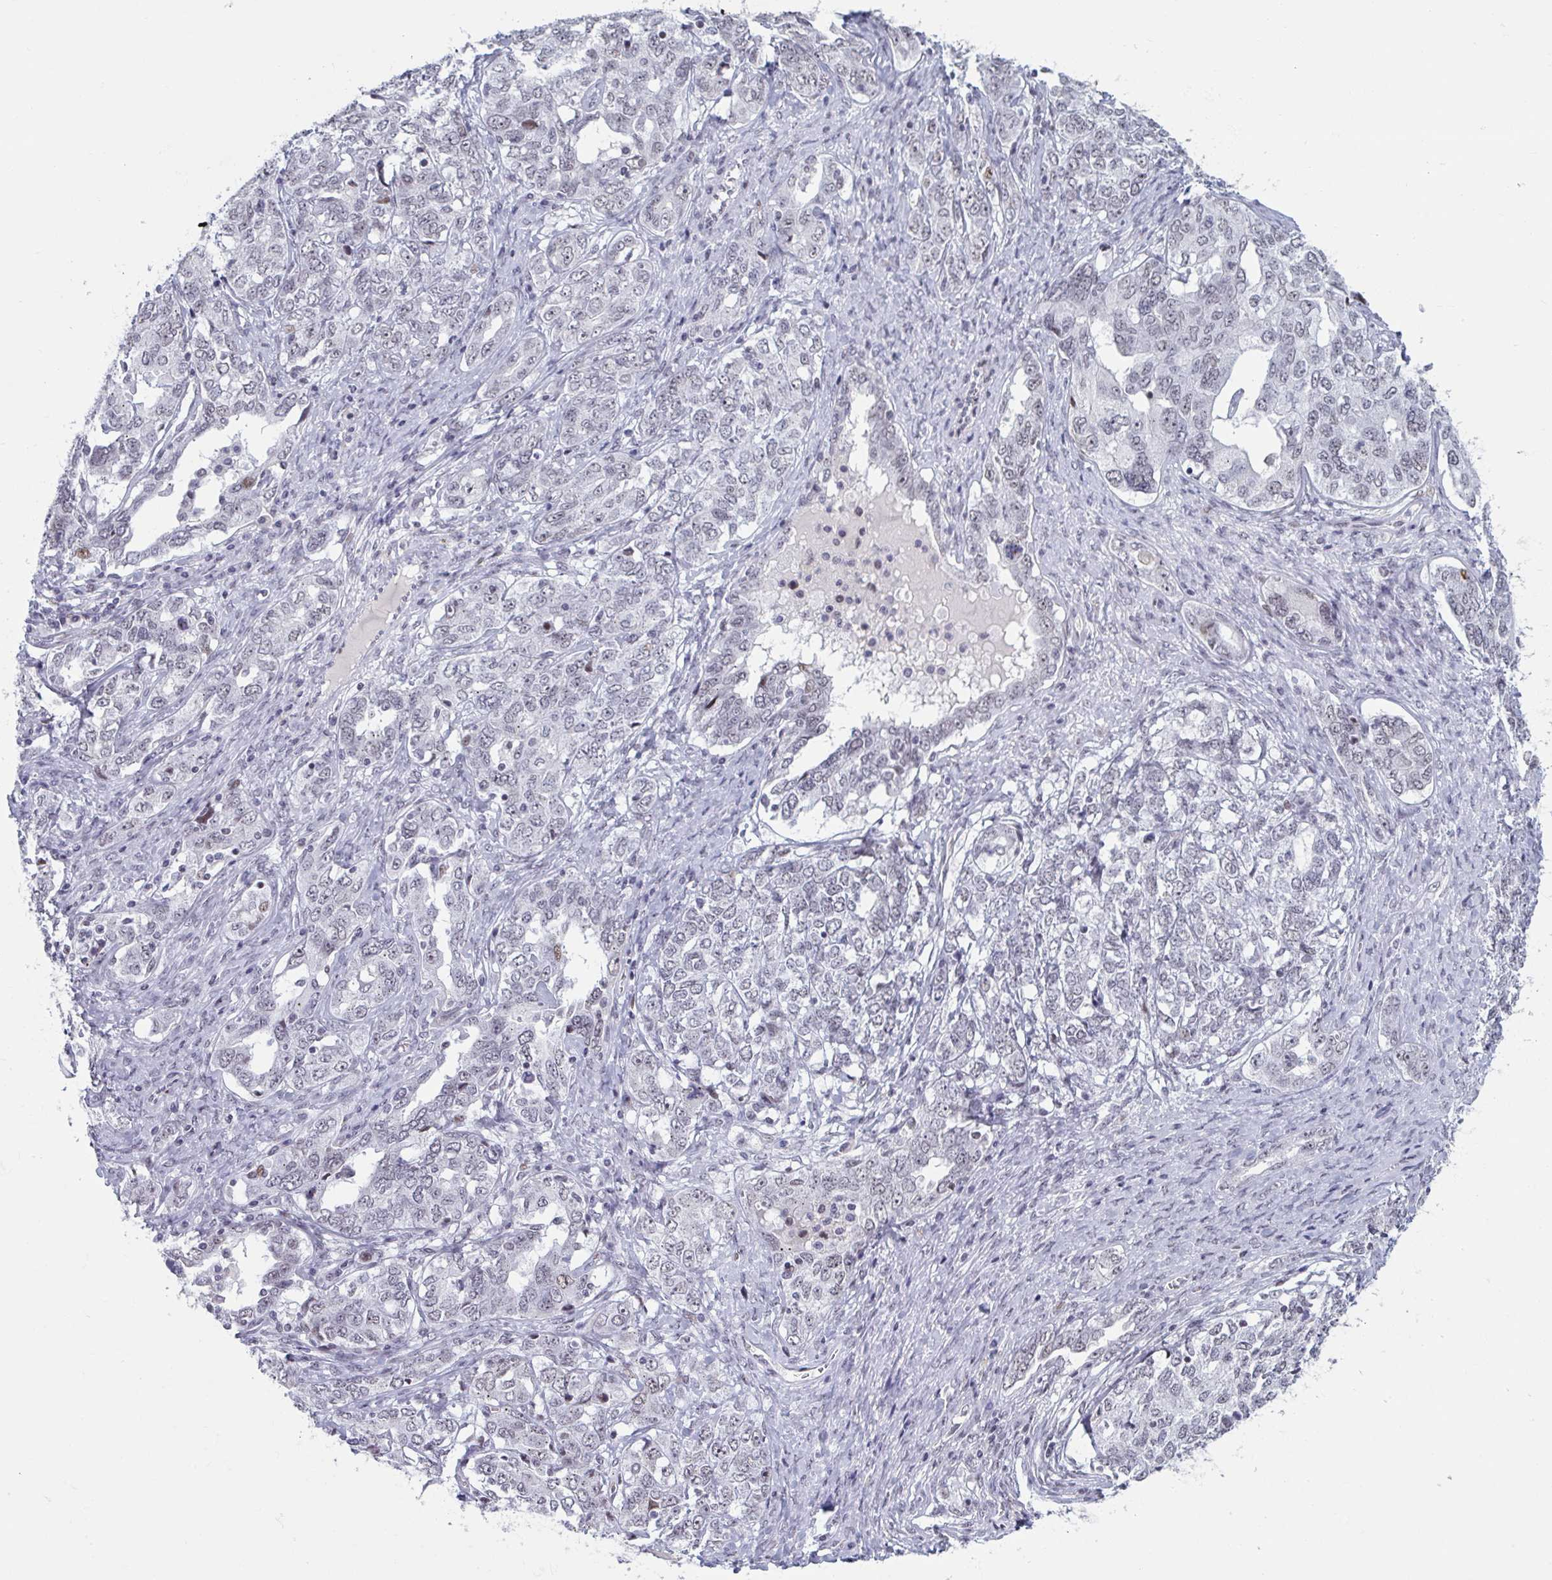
{"staining": {"intensity": "weak", "quantity": "<25%", "location": "nuclear"}, "tissue": "ovarian cancer", "cell_type": "Tumor cells", "image_type": "cancer", "snomed": [{"axis": "morphology", "description": "Carcinoma, endometroid"}, {"axis": "topography", "description": "Ovary"}], "caption": "Photomicrograph shows no significant protein expression in tumor cells of ovarian cancer (endometroid carcinoma).", "gene": "HSD17B6", "patient": {"sex": "female", "age": 62}}